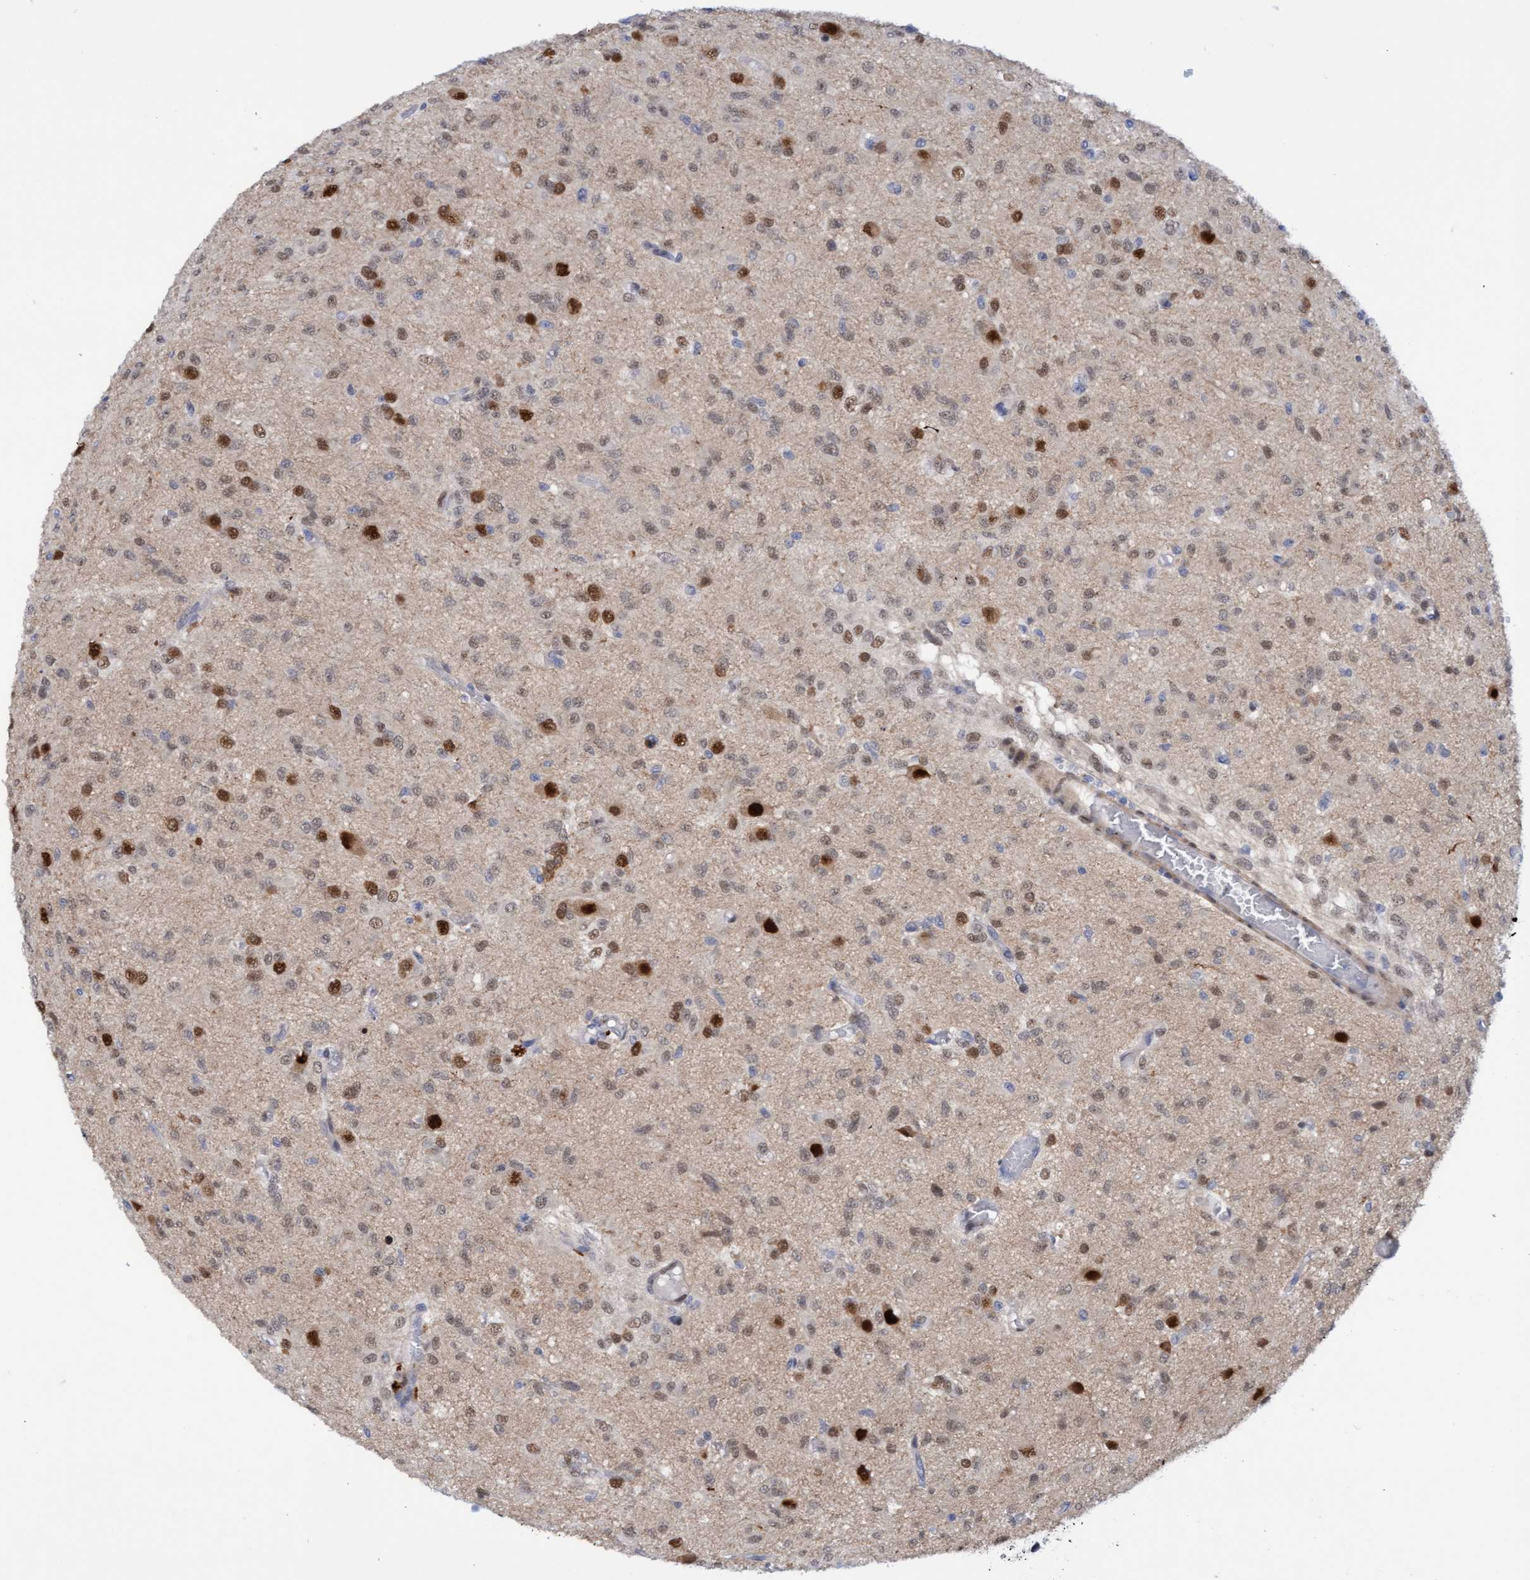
{"staining": {"intensity": "strong", "quantity": "25%-75%", "location": "nuclear"}, "tissue": "glioma", "cell_type": "Tumor cells", "image_type": "cancer", "snomed": [{"axis": "morphology", "description": "Glioma, malignant, High grade"}, {"axis": "topography", "description": "Brain"}], "caption": "High-magnification brightfield microscopy of malignant glioma (high-grade) stained with DAB (3,3'-diaminobenzidine) (brown) and counterstained with hematoxylin (blue). tumor cells exhibit strong nuclear staining is present in approximately25%-75% of cells.", "gene": "PINX1", "patient": {"sex": "female", "age": 59}}